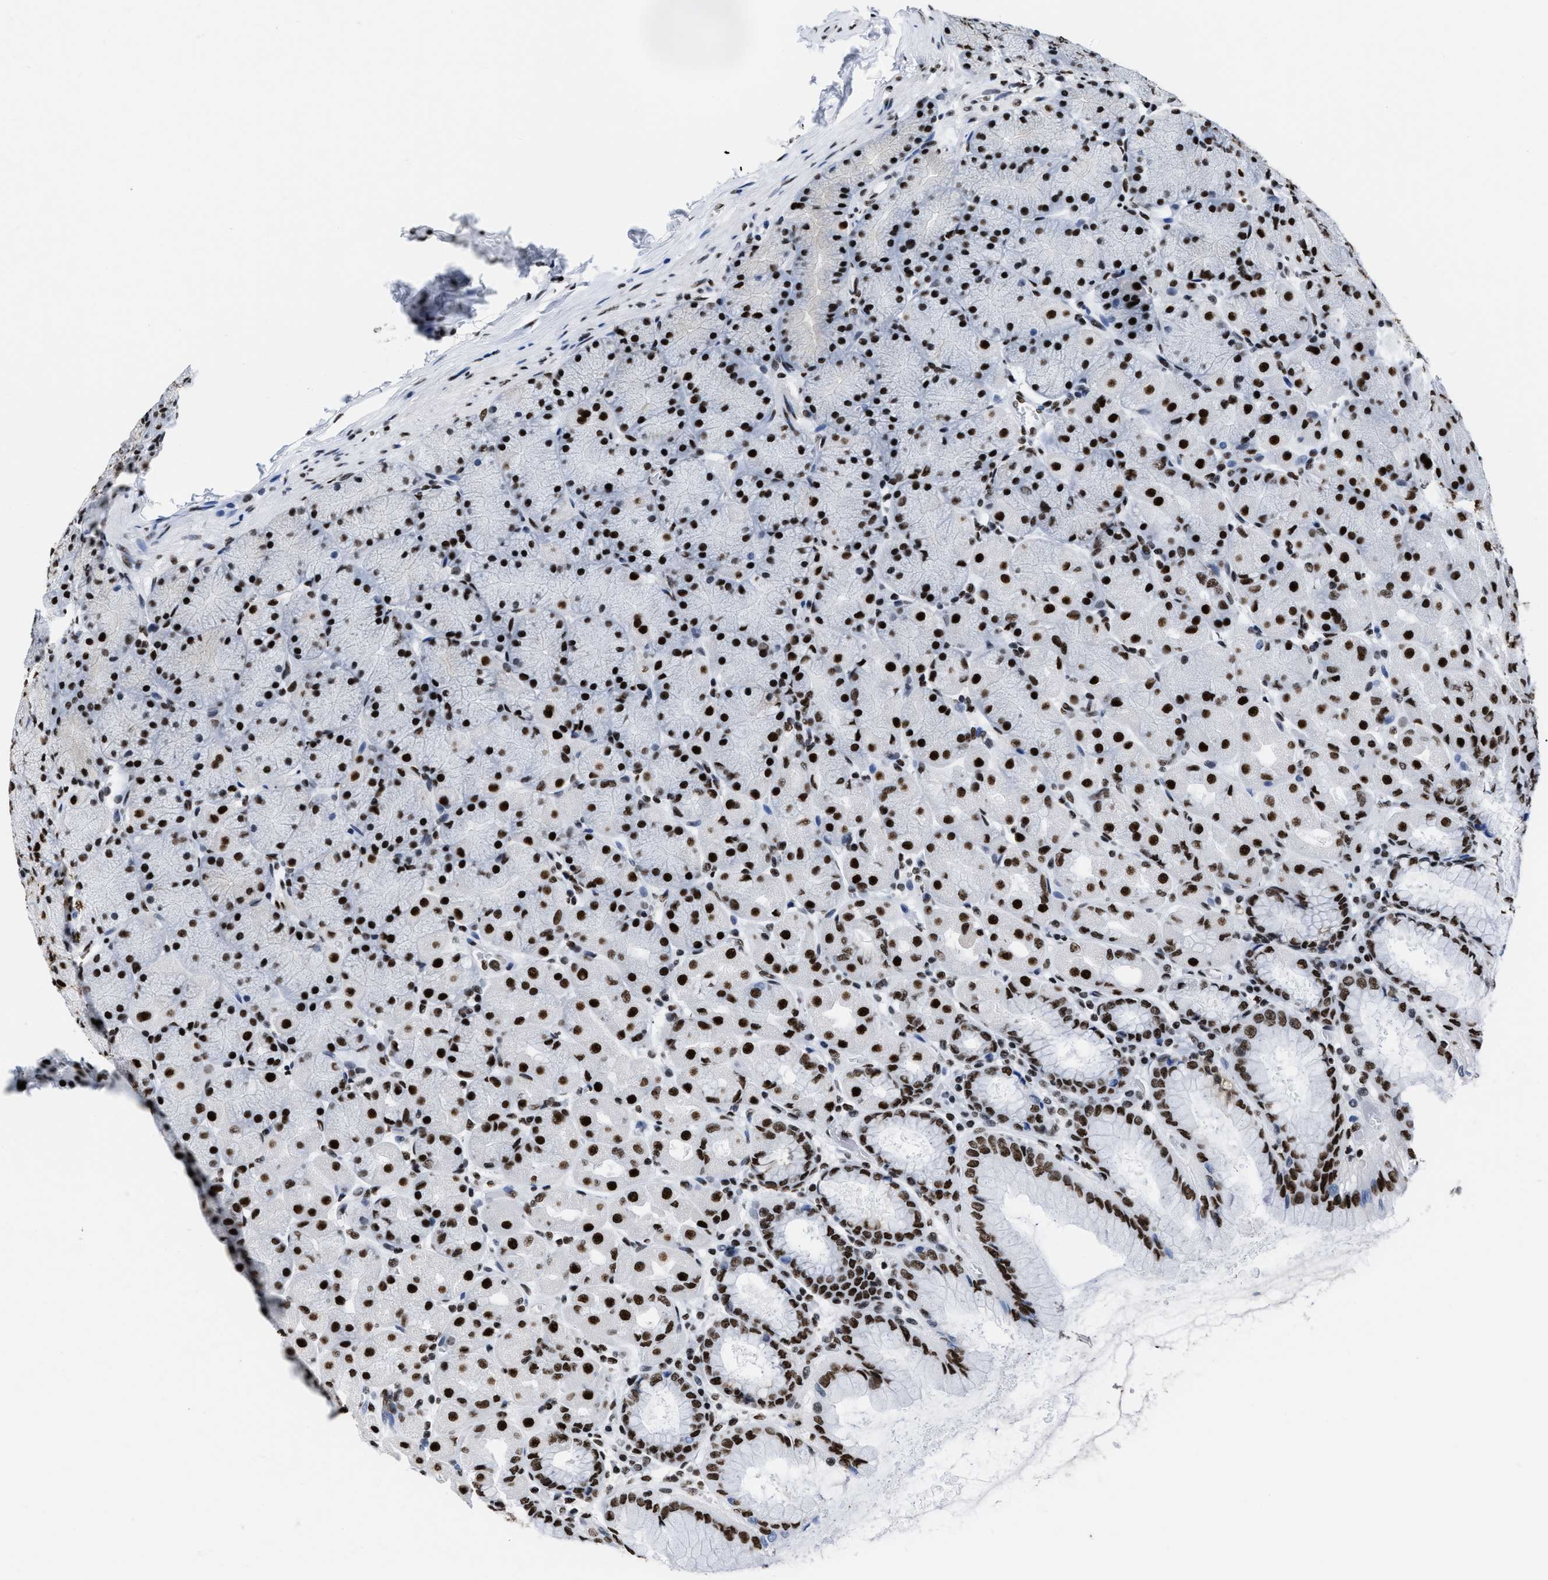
{"staining": {"intensity": "strong", "quantity": ">75%", "location": "nuclear"}, "tissue": "stomach", "cell_type": "Glandular cells", "image_type": "normal", "snomed": [{"axis": "morphology", "description": "Normal tissue, NOS"}, {"axis": "topography", "description": "Stomach, upper"}], "caption": "A histopathology image of stomach stained for a protein shows strong nuclear brown staining in glandular cells. The staining is performed using DAB brown chromogen to label protein expression. The nuclei are counter-stained blue using hematoxylin.", "gene": "SMARCC2", "patient": {"sex": "female", "age": 56}}